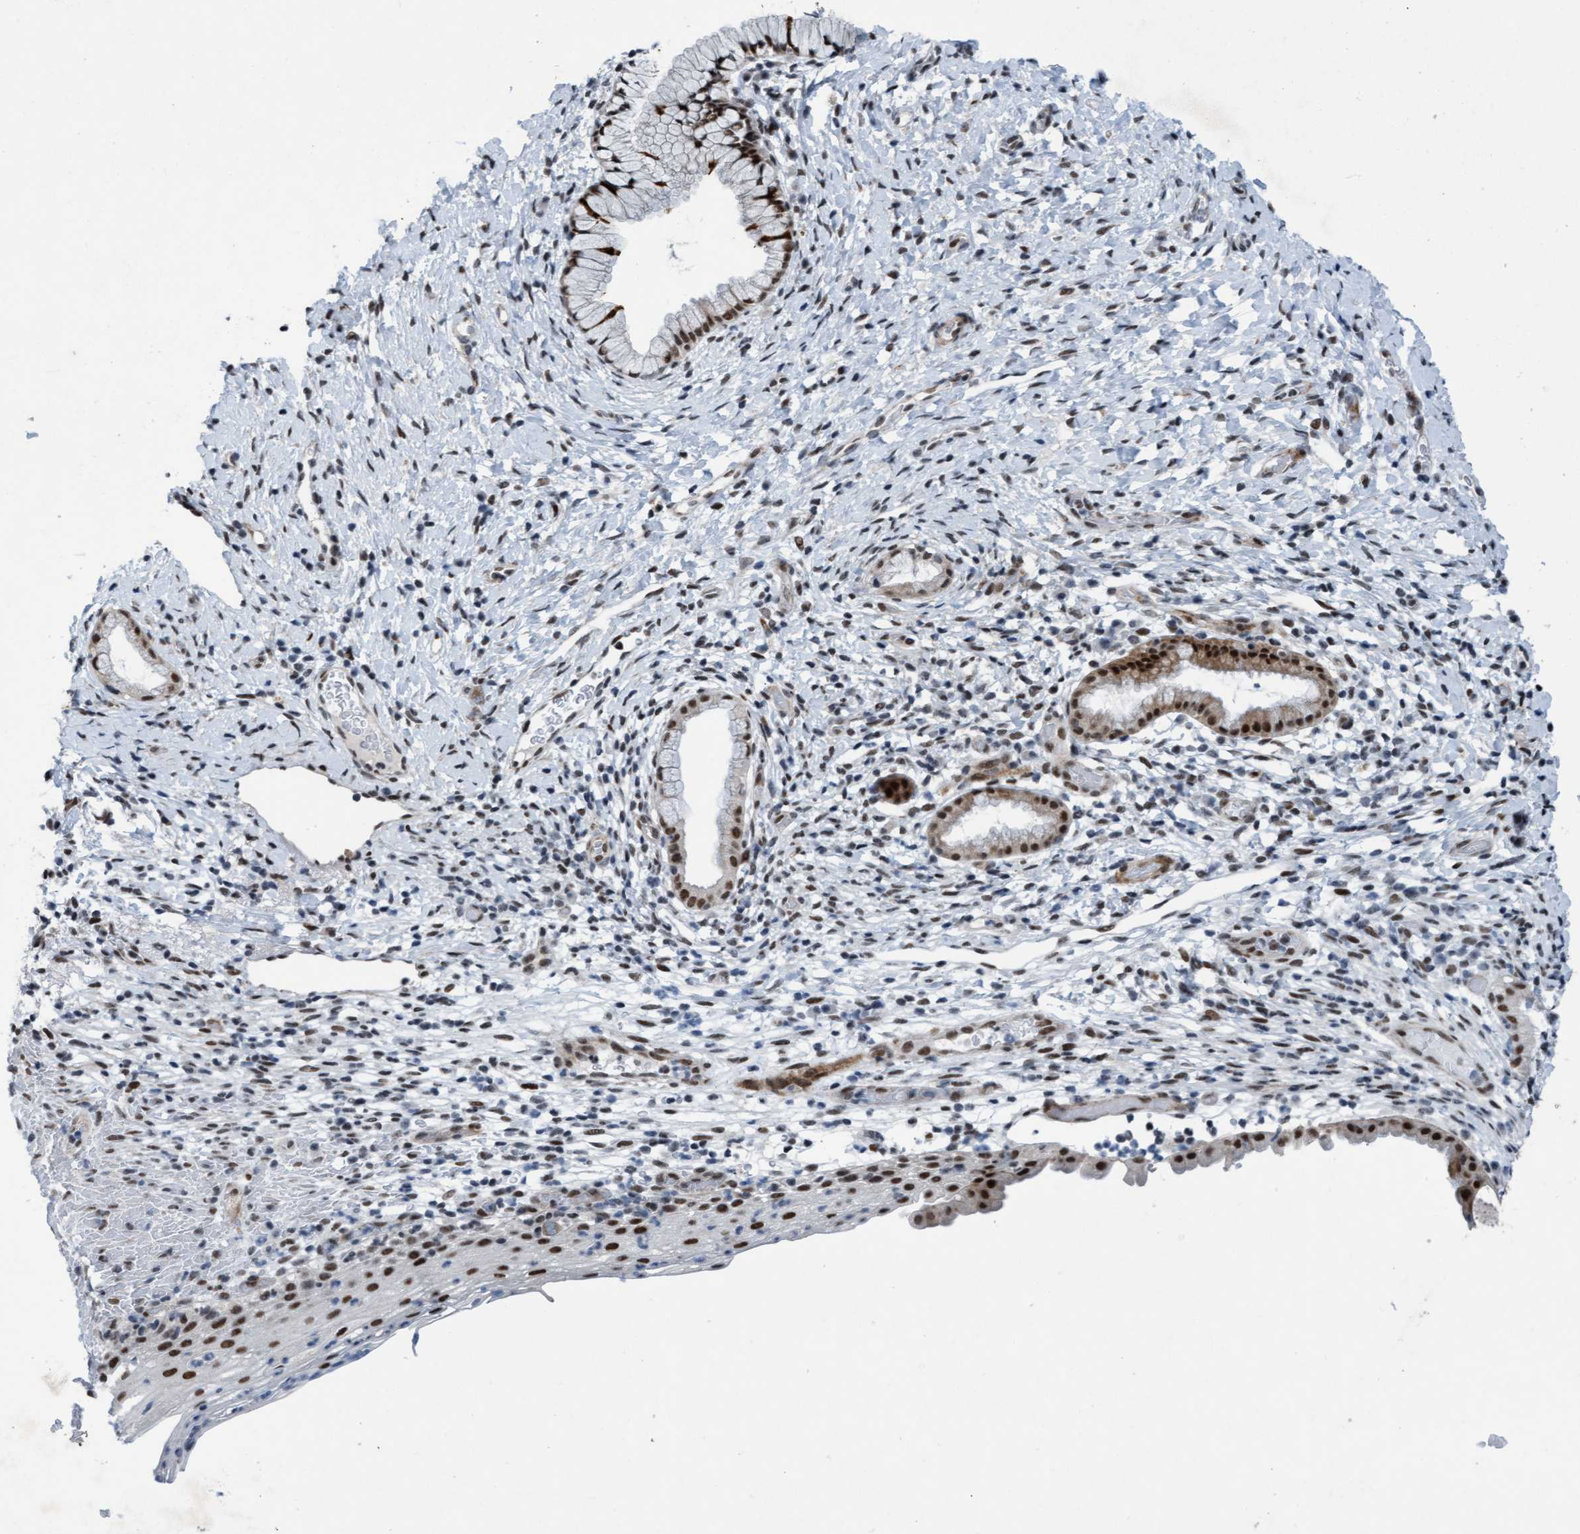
{"staining": {"intensity": "strong", "quantity": ">75%", "location": "nuclear"}, "tissue": "cervix", "cell_type": "Glandular cells", "image_type": "normal", "snomed": [{"axis": "morphology", "description": "Normal tissue, NOS"}, {"axis": "topography", "description": "Cervix"}], "caption": "Protein expression analysis of normal human cervix reveals strong nuclear expression in about >75% of glandular cells. (DAB (3,3'-diaminobenzidine) = brown stain, brightfield microscopy at high magnification).", "gene": "CWC27", "patient": {"sex": "female", "age": 72}}